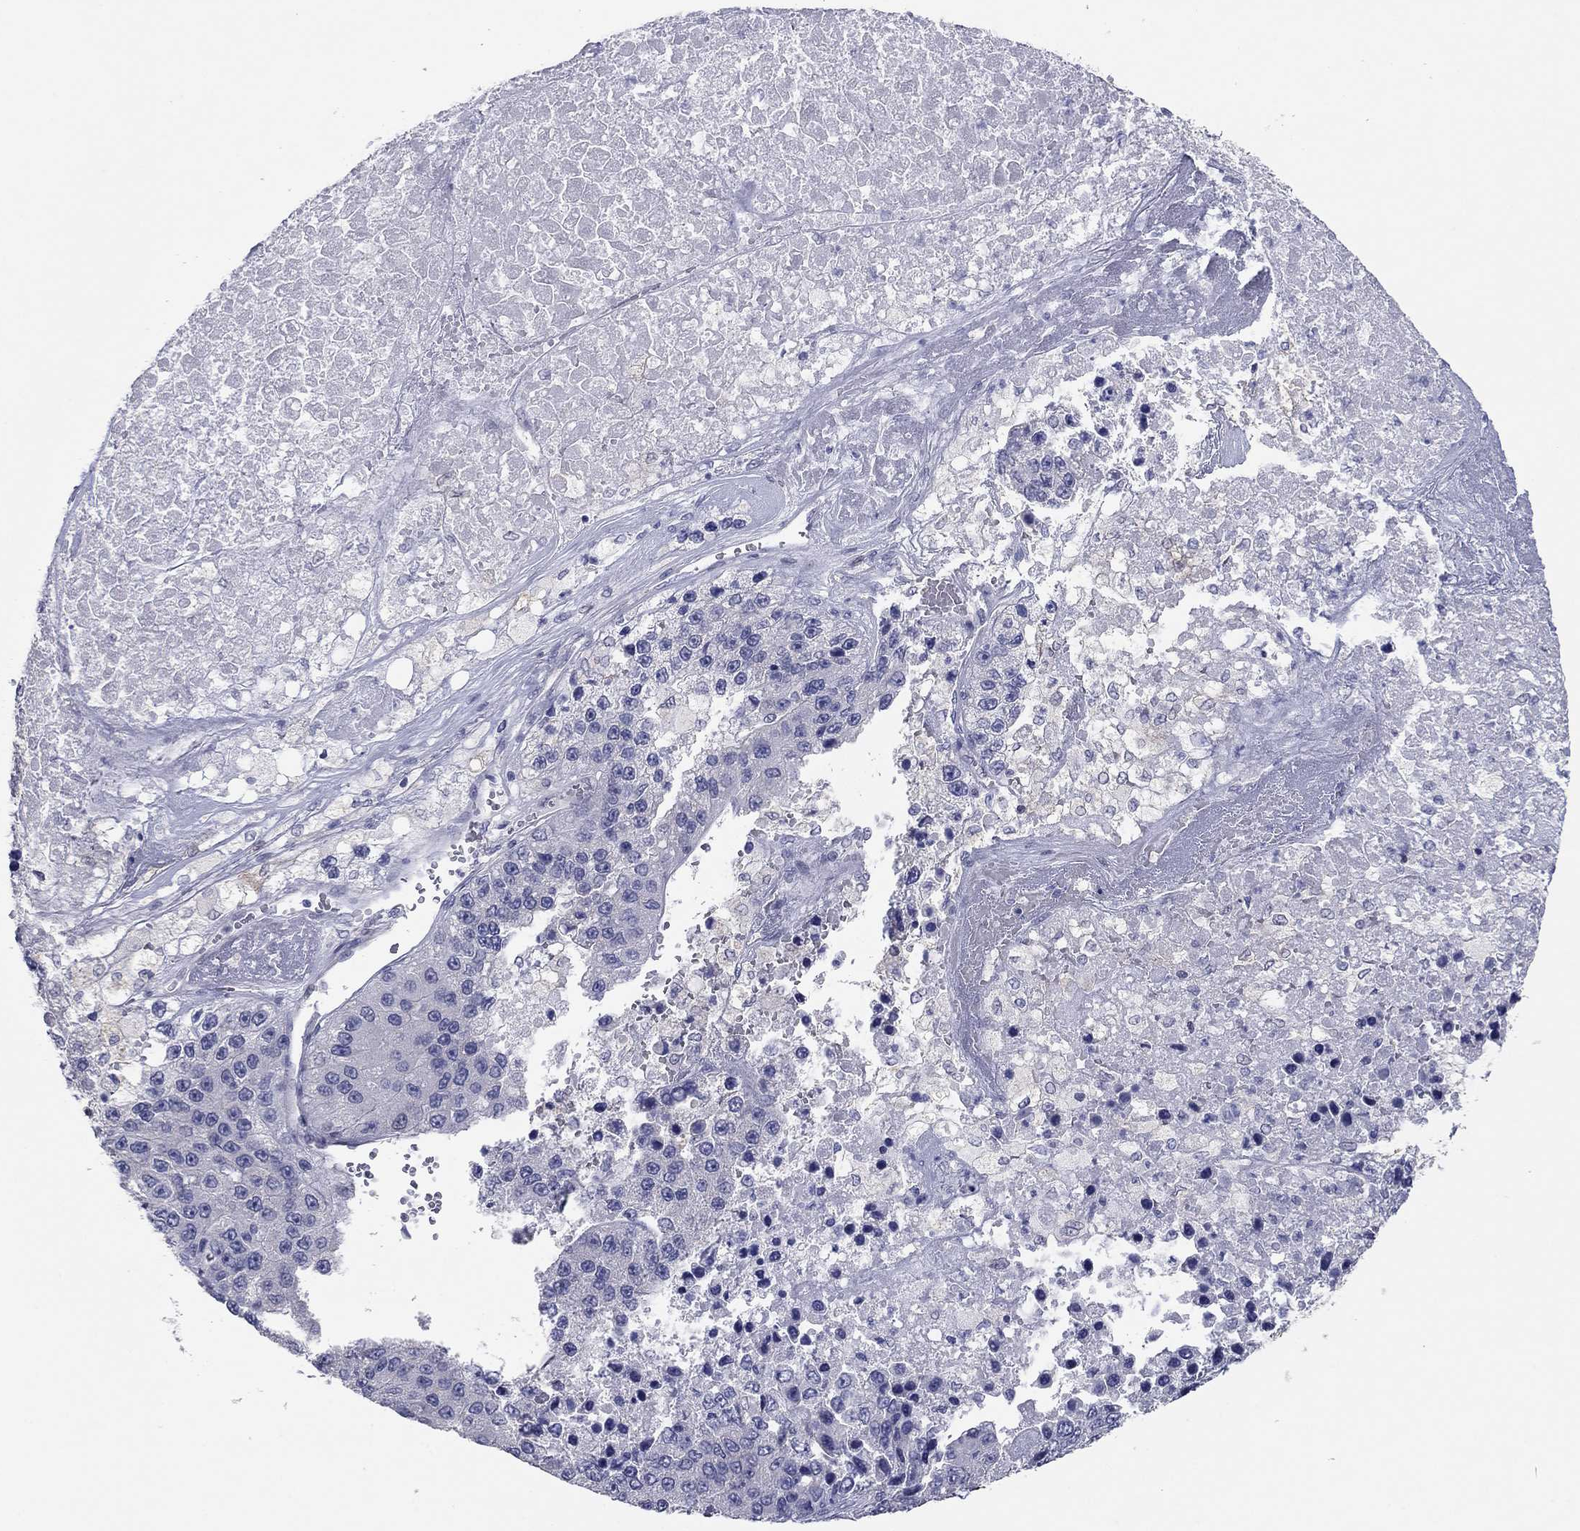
{"staining": {"intensity": "negative", "quantity": "none", "location": "none"}, "tissue": "liver cancer", "cell_type": "Tumor cells", "image_type": "cancer", "snomed": [{"axis": "morphology", "description": "Carcinoma, Hepatocellular, NOS"}, {"axis": "topography", "description": "Liver"}], "caption": "Protein analysis of liver cancer (hepatocellular carcinoma) shows no significant positivity in tumor cells.", "gene": "ITGAE", "patient": {"sex": "female", "age": 73}}